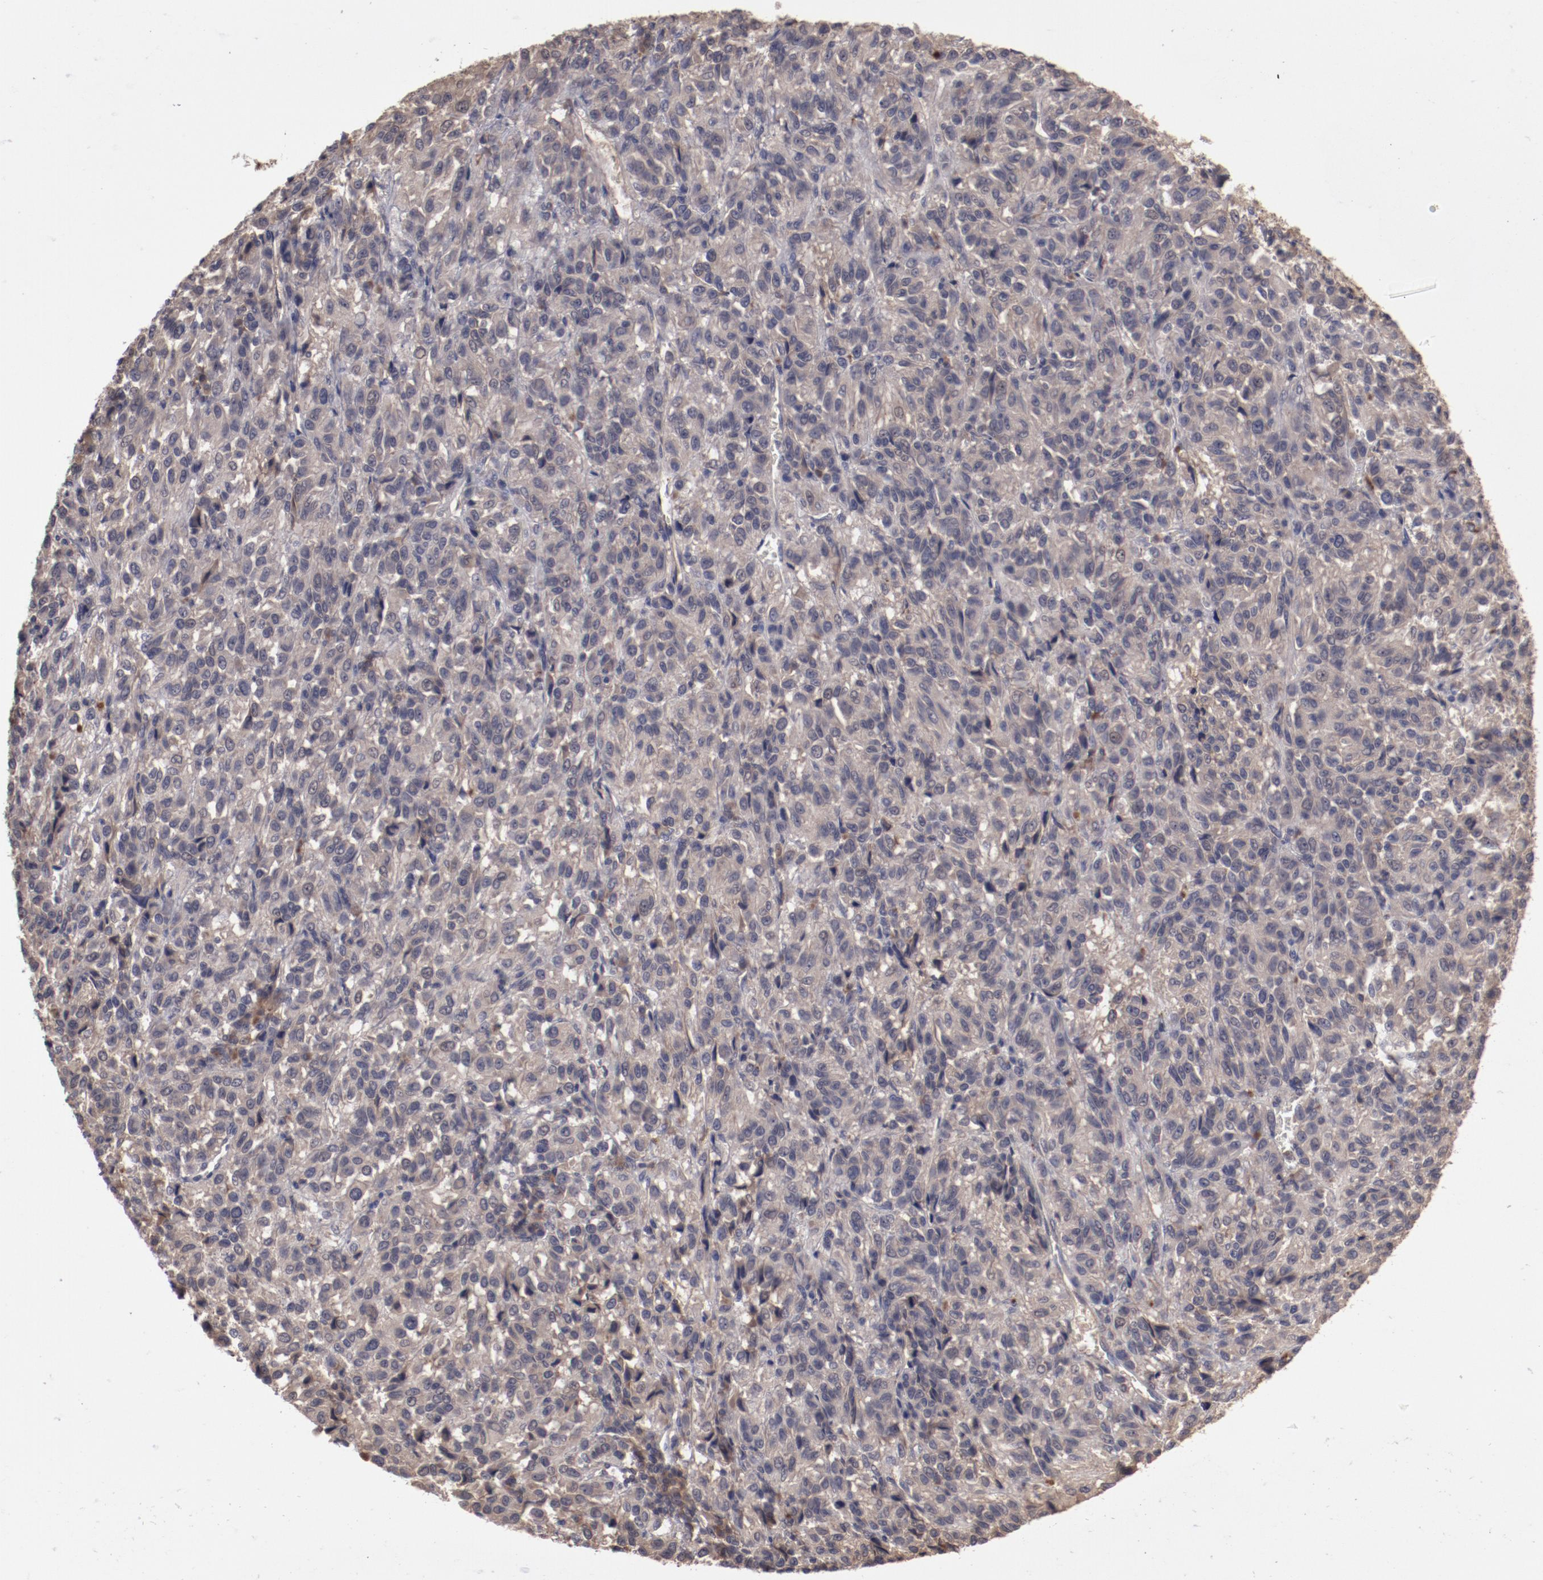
{"staining": {"intensity": "negative", "quantity": "none", "location": "none"}, "tissue": "melanoma", "cell_type": "Tumor cells", "image_type": "cancer", "snomed": [{"axis": "morphology", "description": "Malignant melanoma, Metastatic site"}, {"axis": "topography", "description": "Lung"}], "caption": "Malignant melanoma (metastatic site) stained for a protein using immunohistochemistry (IHC) reveals no expression tumor cells.", "gene": "CP", "patient": {"sex": "male", "age": 64}}